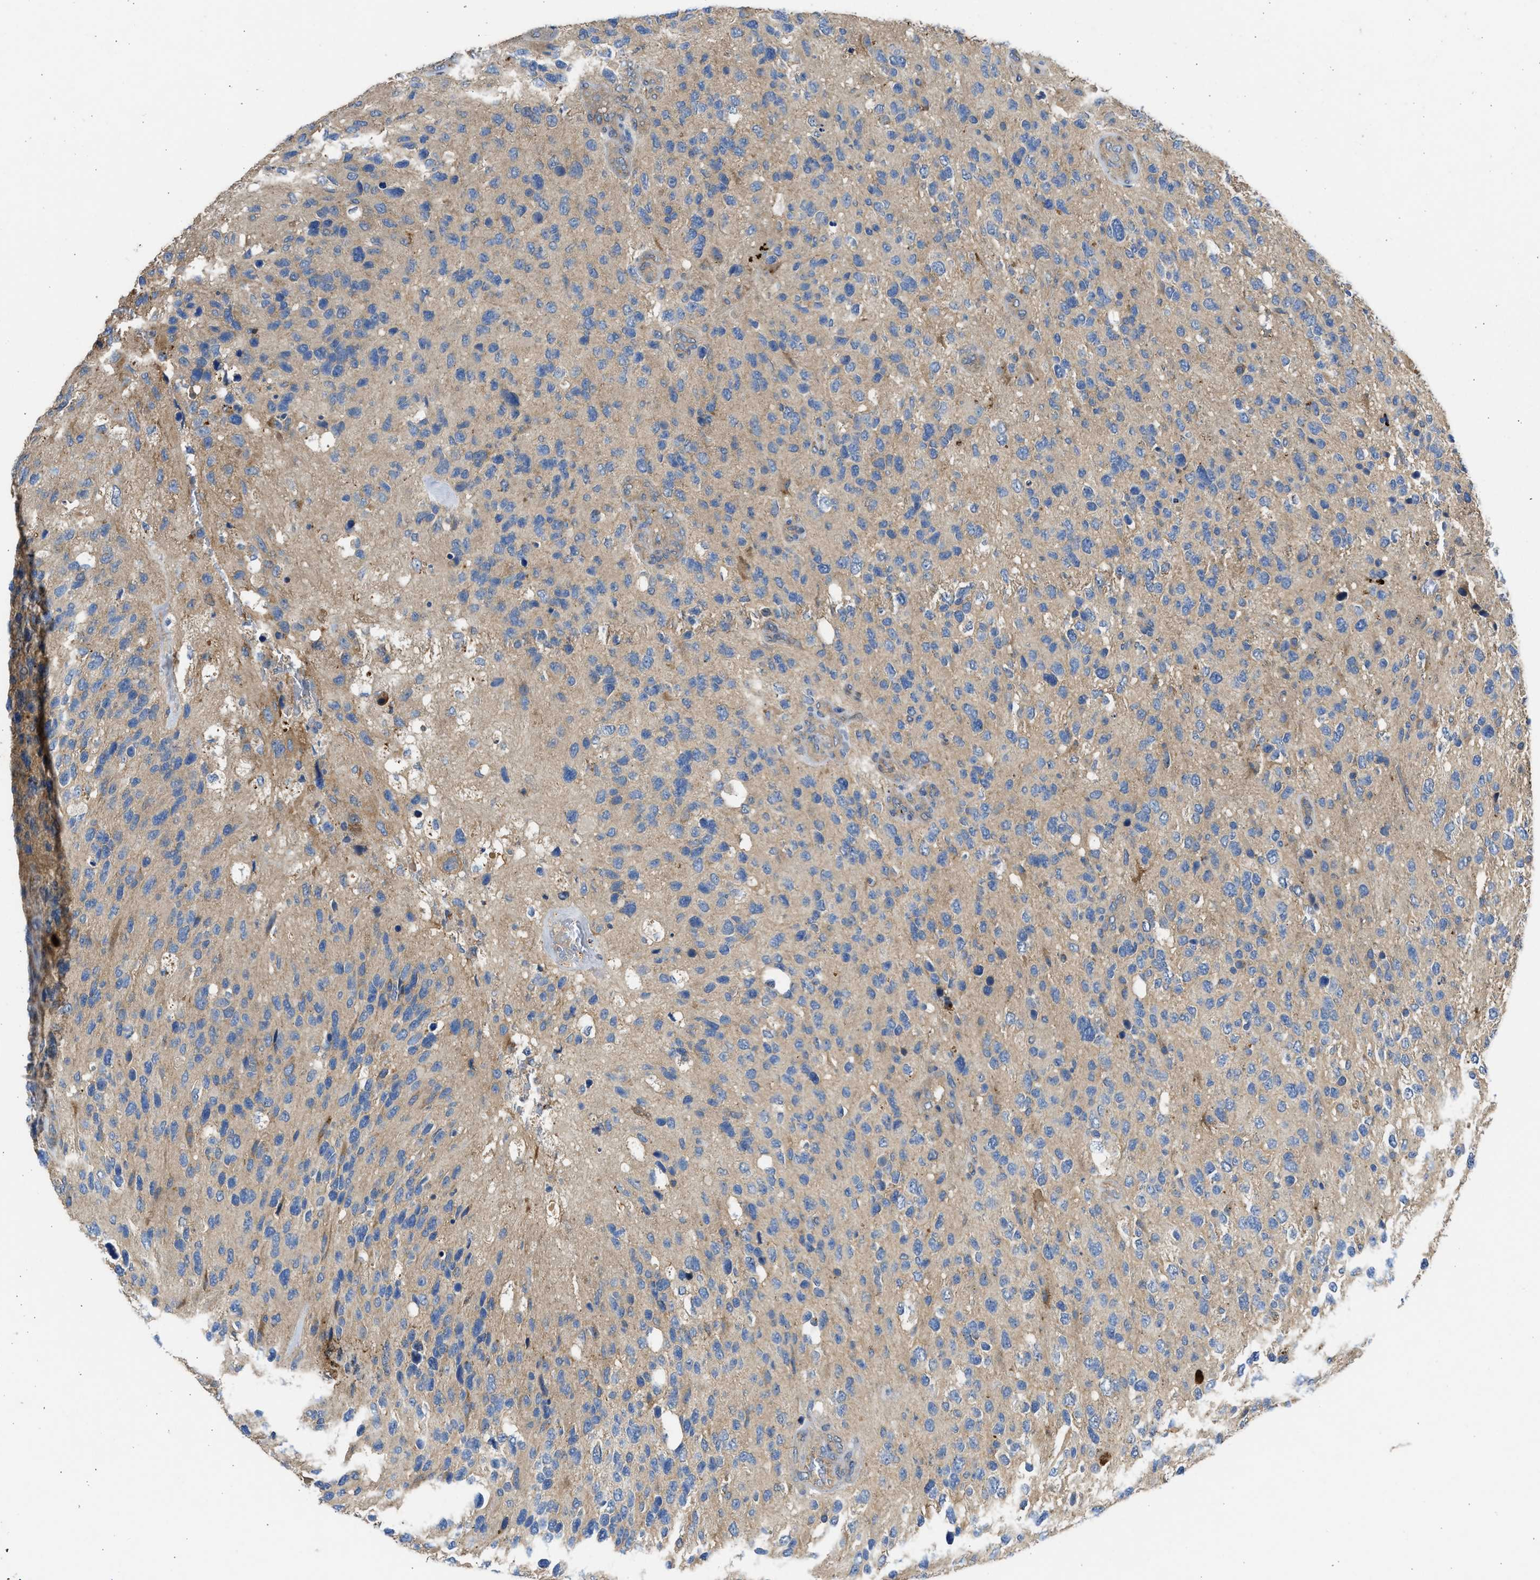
{"staining": {"intensity": "weak", "quantity": ">75%", "location": "cytoplasmic/membranous"}, "tissue": "glioma", "cell_type": "Tumor cells", "image_type": "cancer", "snomed": [{"axis": "morphology", "description": "Glioma, malignant, High grade"}, {"axis": "topography", "description": "Brain"}], "caption": "This image shows immunohistochemistry (IHC) staining of human glioma, with low weak cytoplasmic/membranous staining in approximately >75% of tumor cells.", "gene": "CSRNP2", "patient": {"sex": "female", "age": 58}}